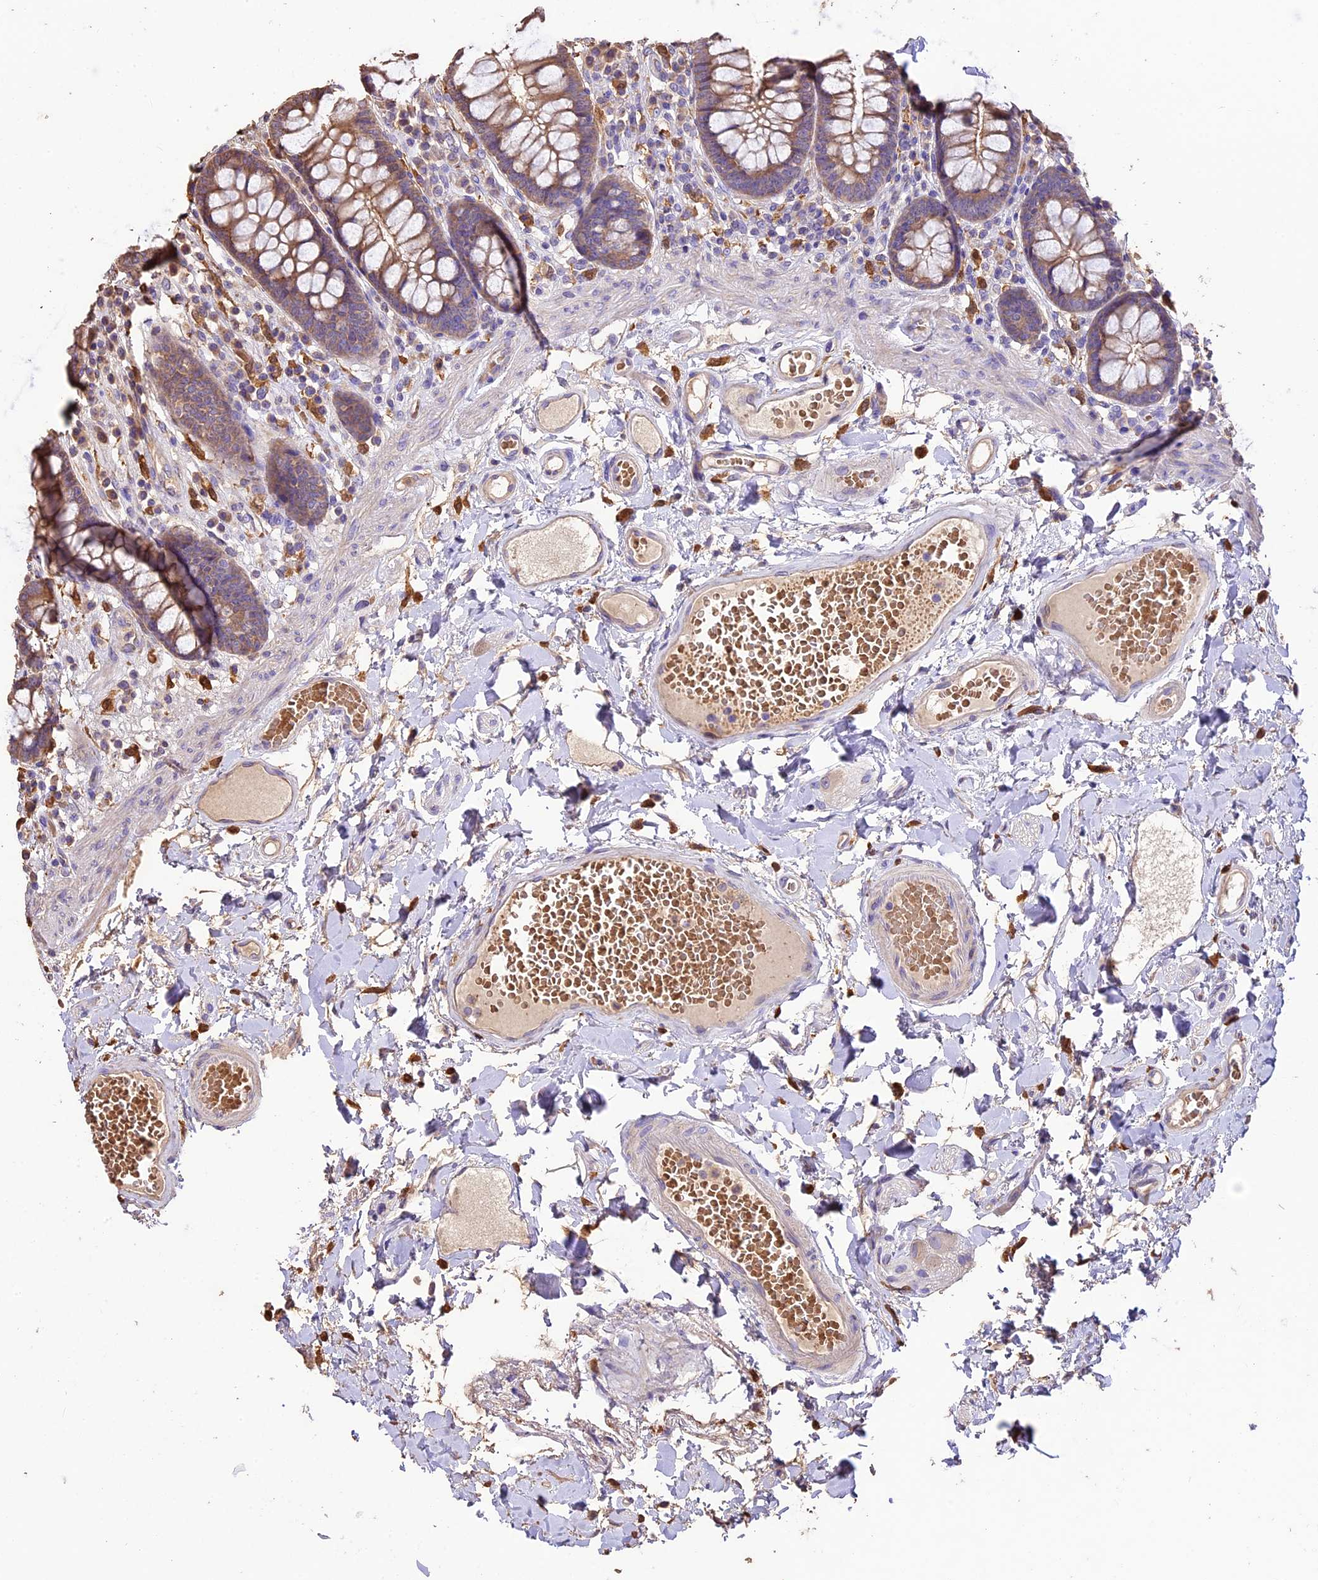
{"staining": {"intensity": "negative", "quantity": "none", "location": "none"}, "tissue": "colon", "cell_type": "Endothelial cells", "image_type": "normal", "snomed": [{"axis": "morphology", "description": "Normal tissue, NOS"}, {"axis": "topography", "description": "Colon"}], "caption": "The image shows no staining of endothelial cells in normal colon. (Brightfield microscopy of DAB IHC at high magnification).", "gene": "CRLF1", "patient": {"sex": "male", "age": 84}}